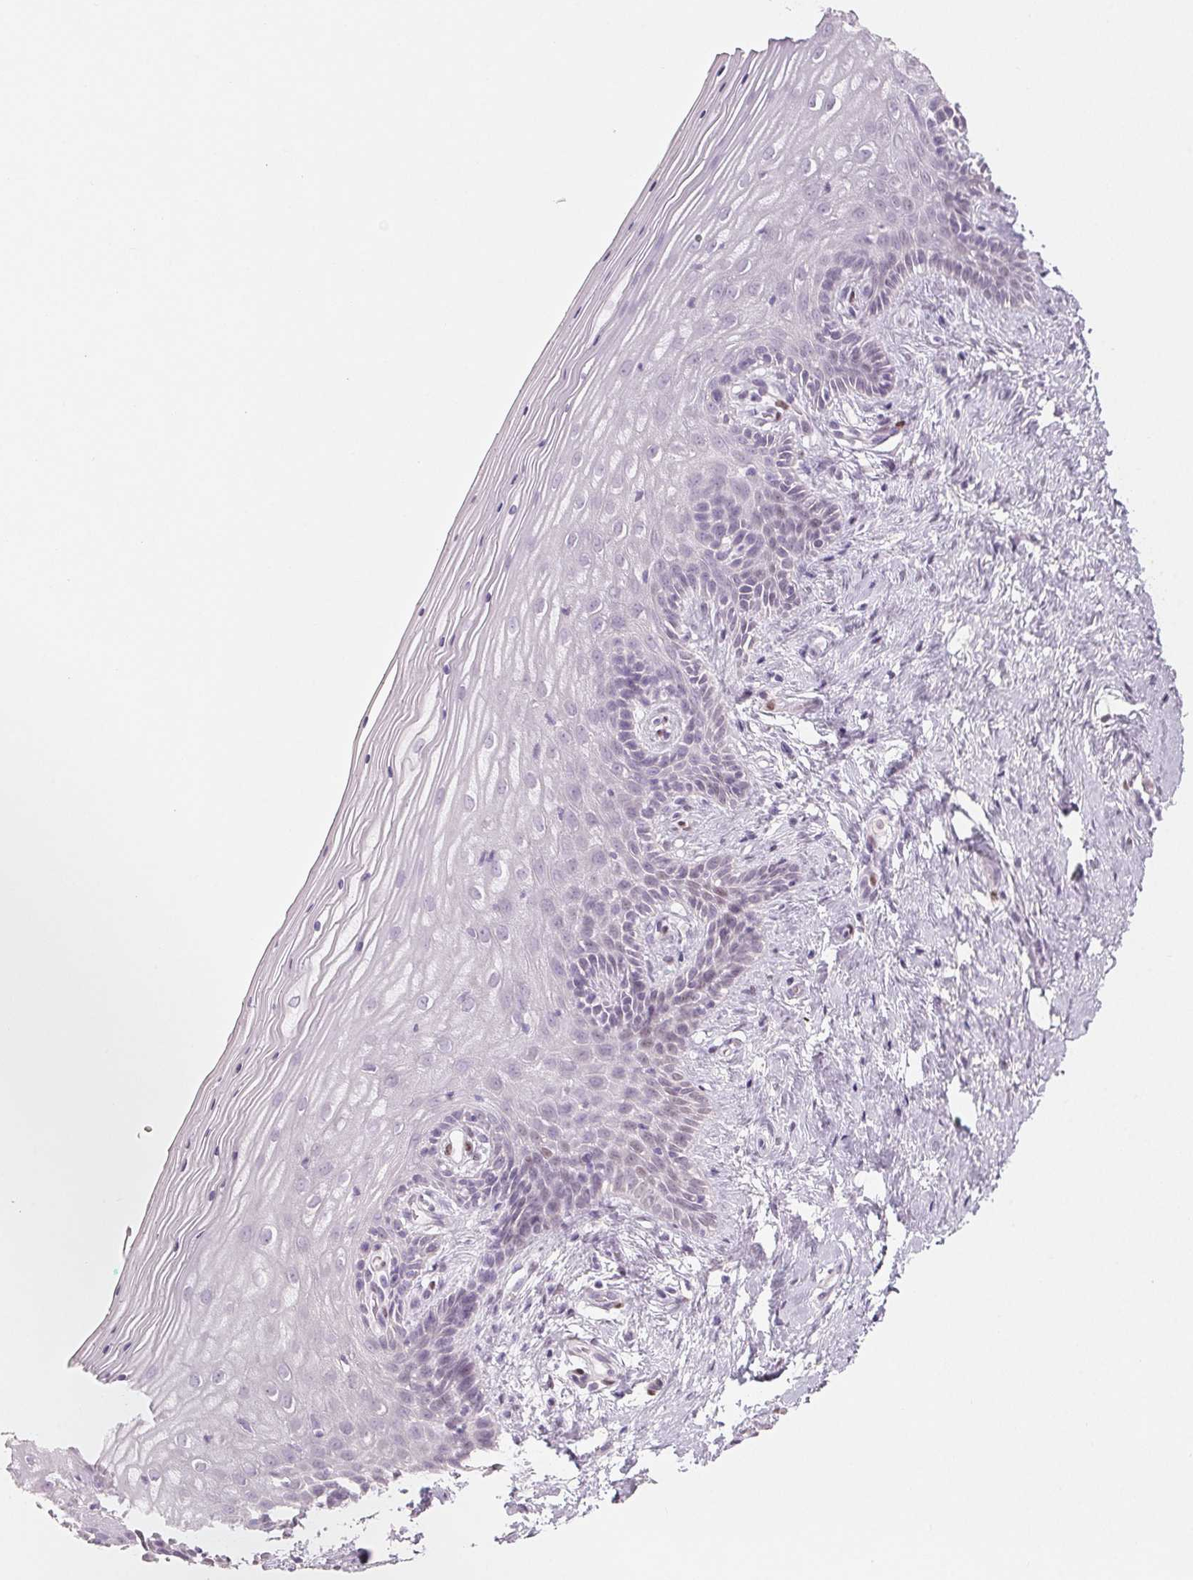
{"staining": {"intensity": "negative", "quantity": "none", "location": "none"}, "tissue": "vagina", "cell_type": "Squamous epithelial cells", "image_type": "normal", "snomed": [{"axis": "morphology", "description": "Normal tissue, NOS"}, {"axis": "topography", "description": "Vagina"}], "caption": "This is an IHC histopathology image of benign vagina. There is no staining in squamous epithelial cells.", "gene": "SMARCD3", "patient": {"sex": "female", "age": 45}}